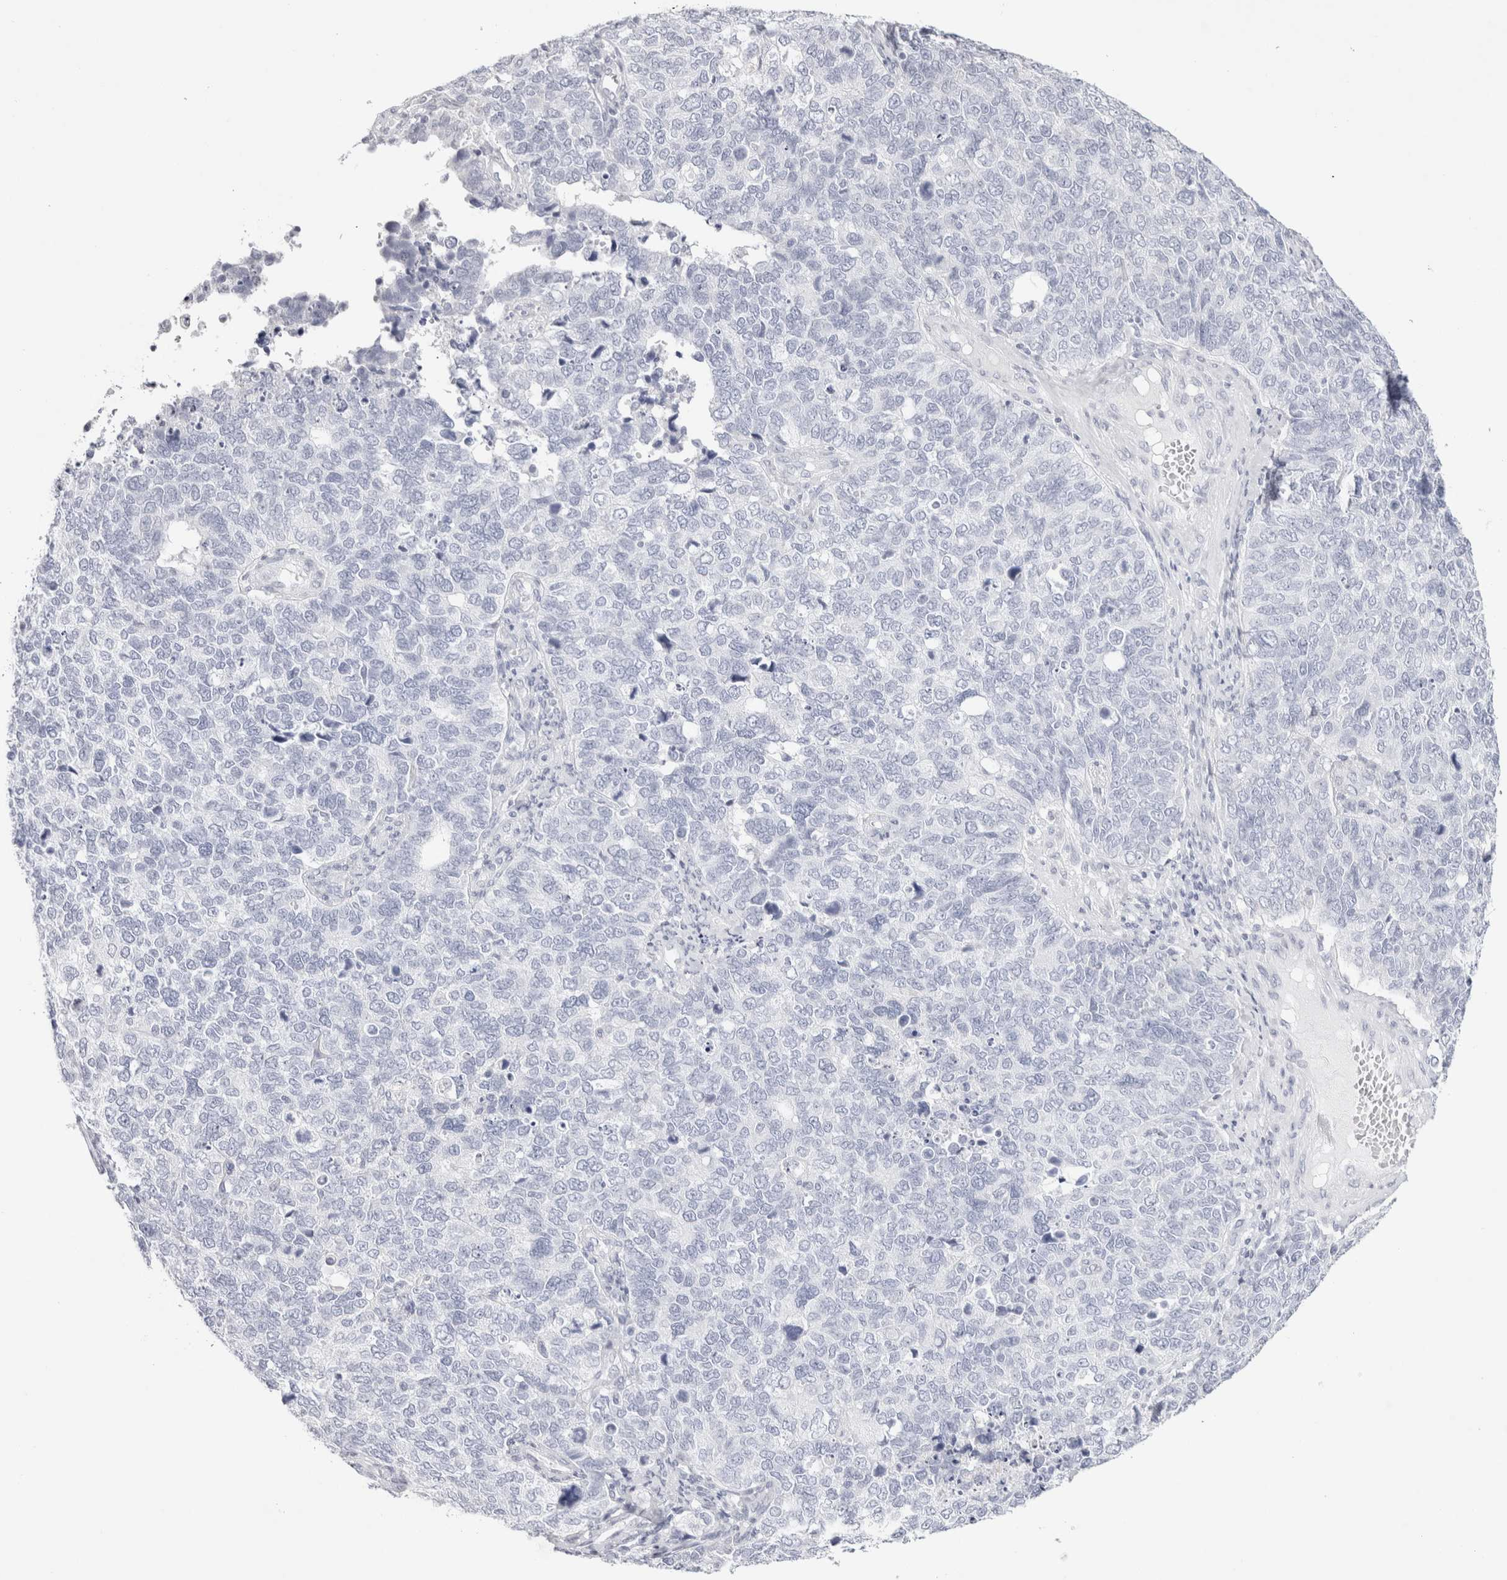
{"staining": {"intensity": "negative", "quantity": "none", "location": "none"}, "tissue": "cervical cancer", "cell_type": "Tumor cells", "image_type": "cancer", "snomed": [{"axis": "morphology", "description": "Squamous cell carcinoma, NOS"}, {"axis": "topography", "description": "Cervix"}], "caption": "High power microscopy histopathology image of an IHC micrograph of cervical squamous cell carcinoma, revealing no significant staining in tumor cells.", "gene": "GARIN1A", "patient": {"sex": "female", "age": 63}}